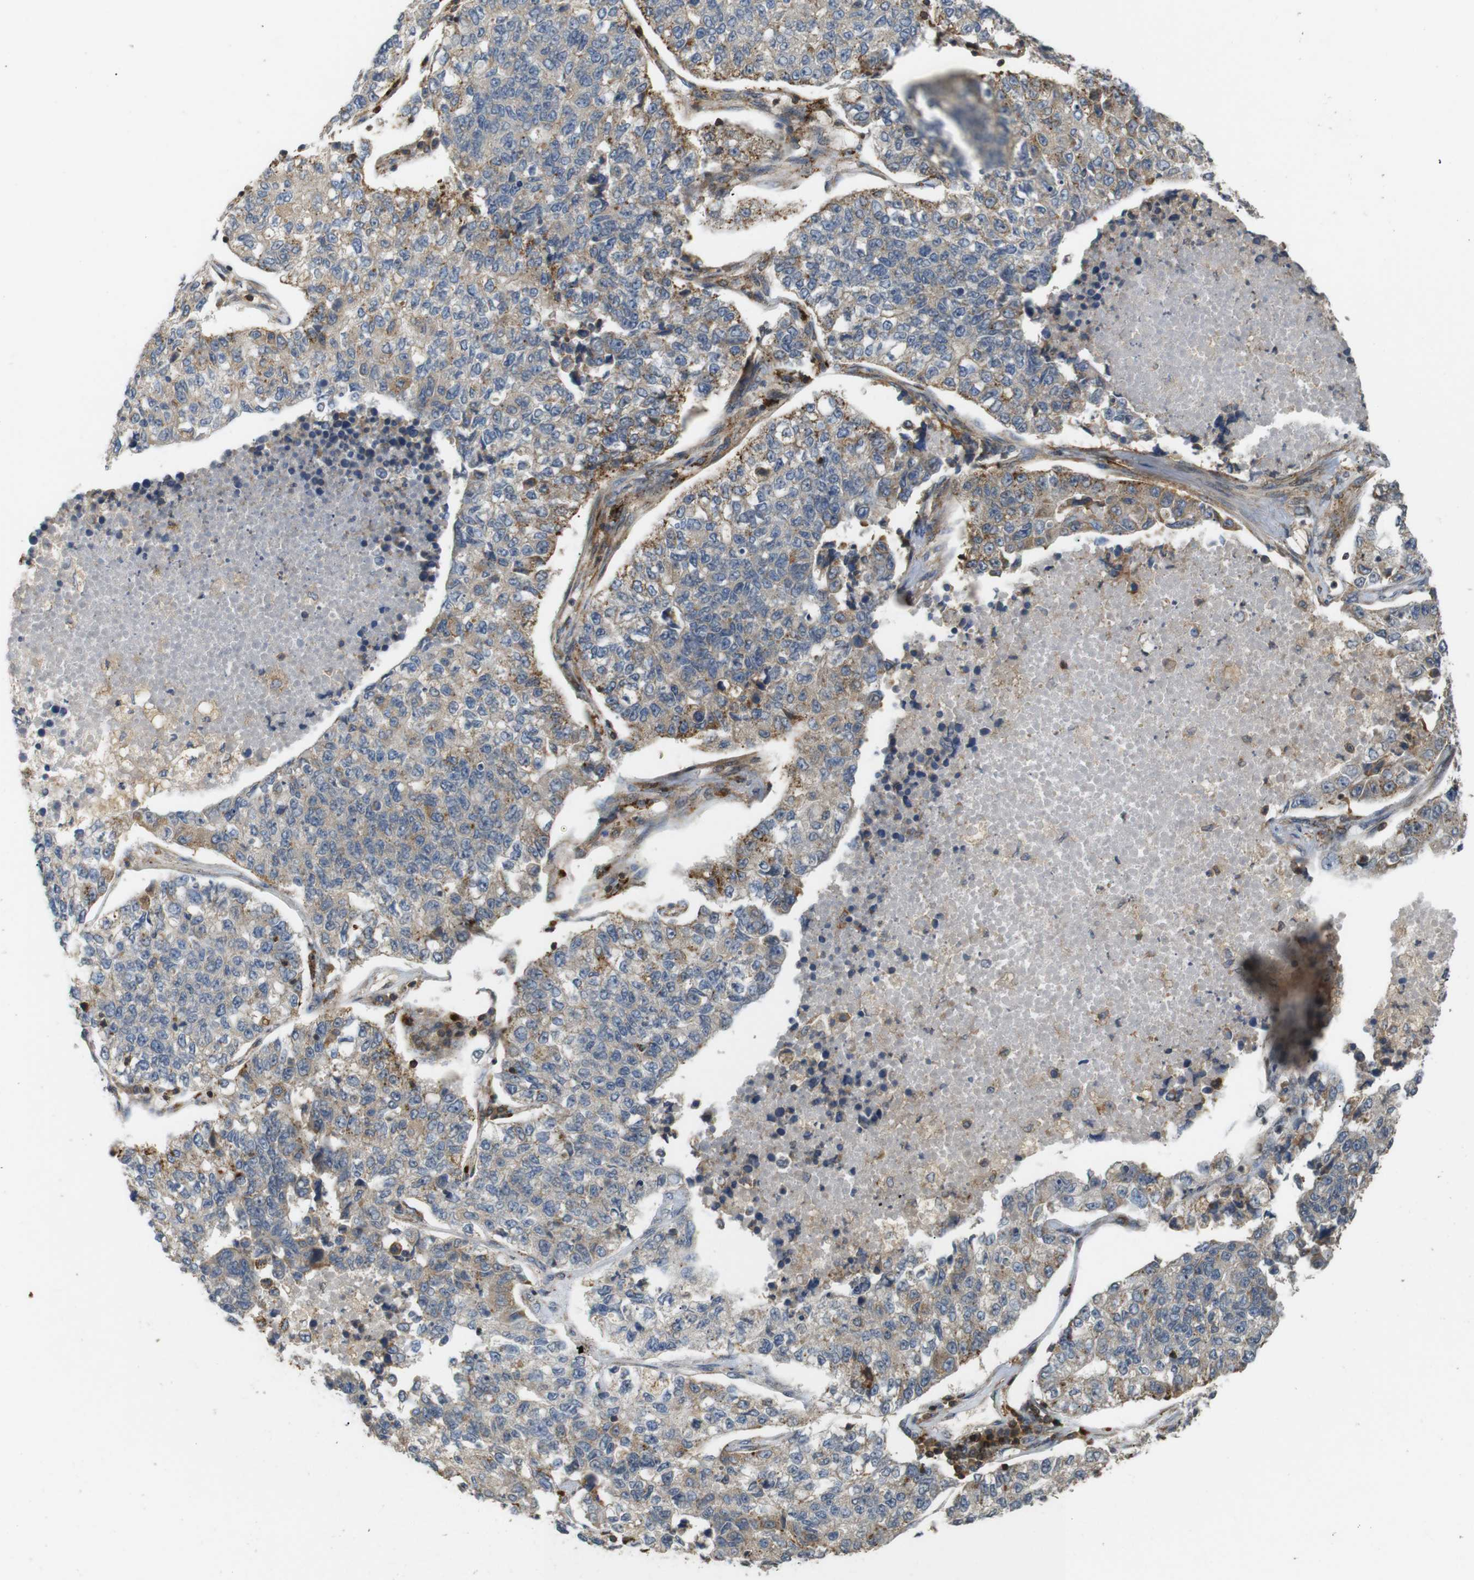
{"staining": {"intensity": "moderate", "quantity": "<25%", "location": "cytoplasmic/membranous"}, "tissue": "lung cancer", "cell_type": "Tumor cells", "image_type": "cancer", "snomed": [{"axis": "morphology", "description": "Adenocarcinoma, NOS"}, {"axis": "topography", "description": "Lung"}], "caption": "Lung adenocarcinoma stained with DAB immunohistochemistry displays low levels of moderate cytoplasmic/membranous positivity in approximately <25% of tumor cells.", "gene": "KSR1", "patient": {"sex": "male", "age": 49}}